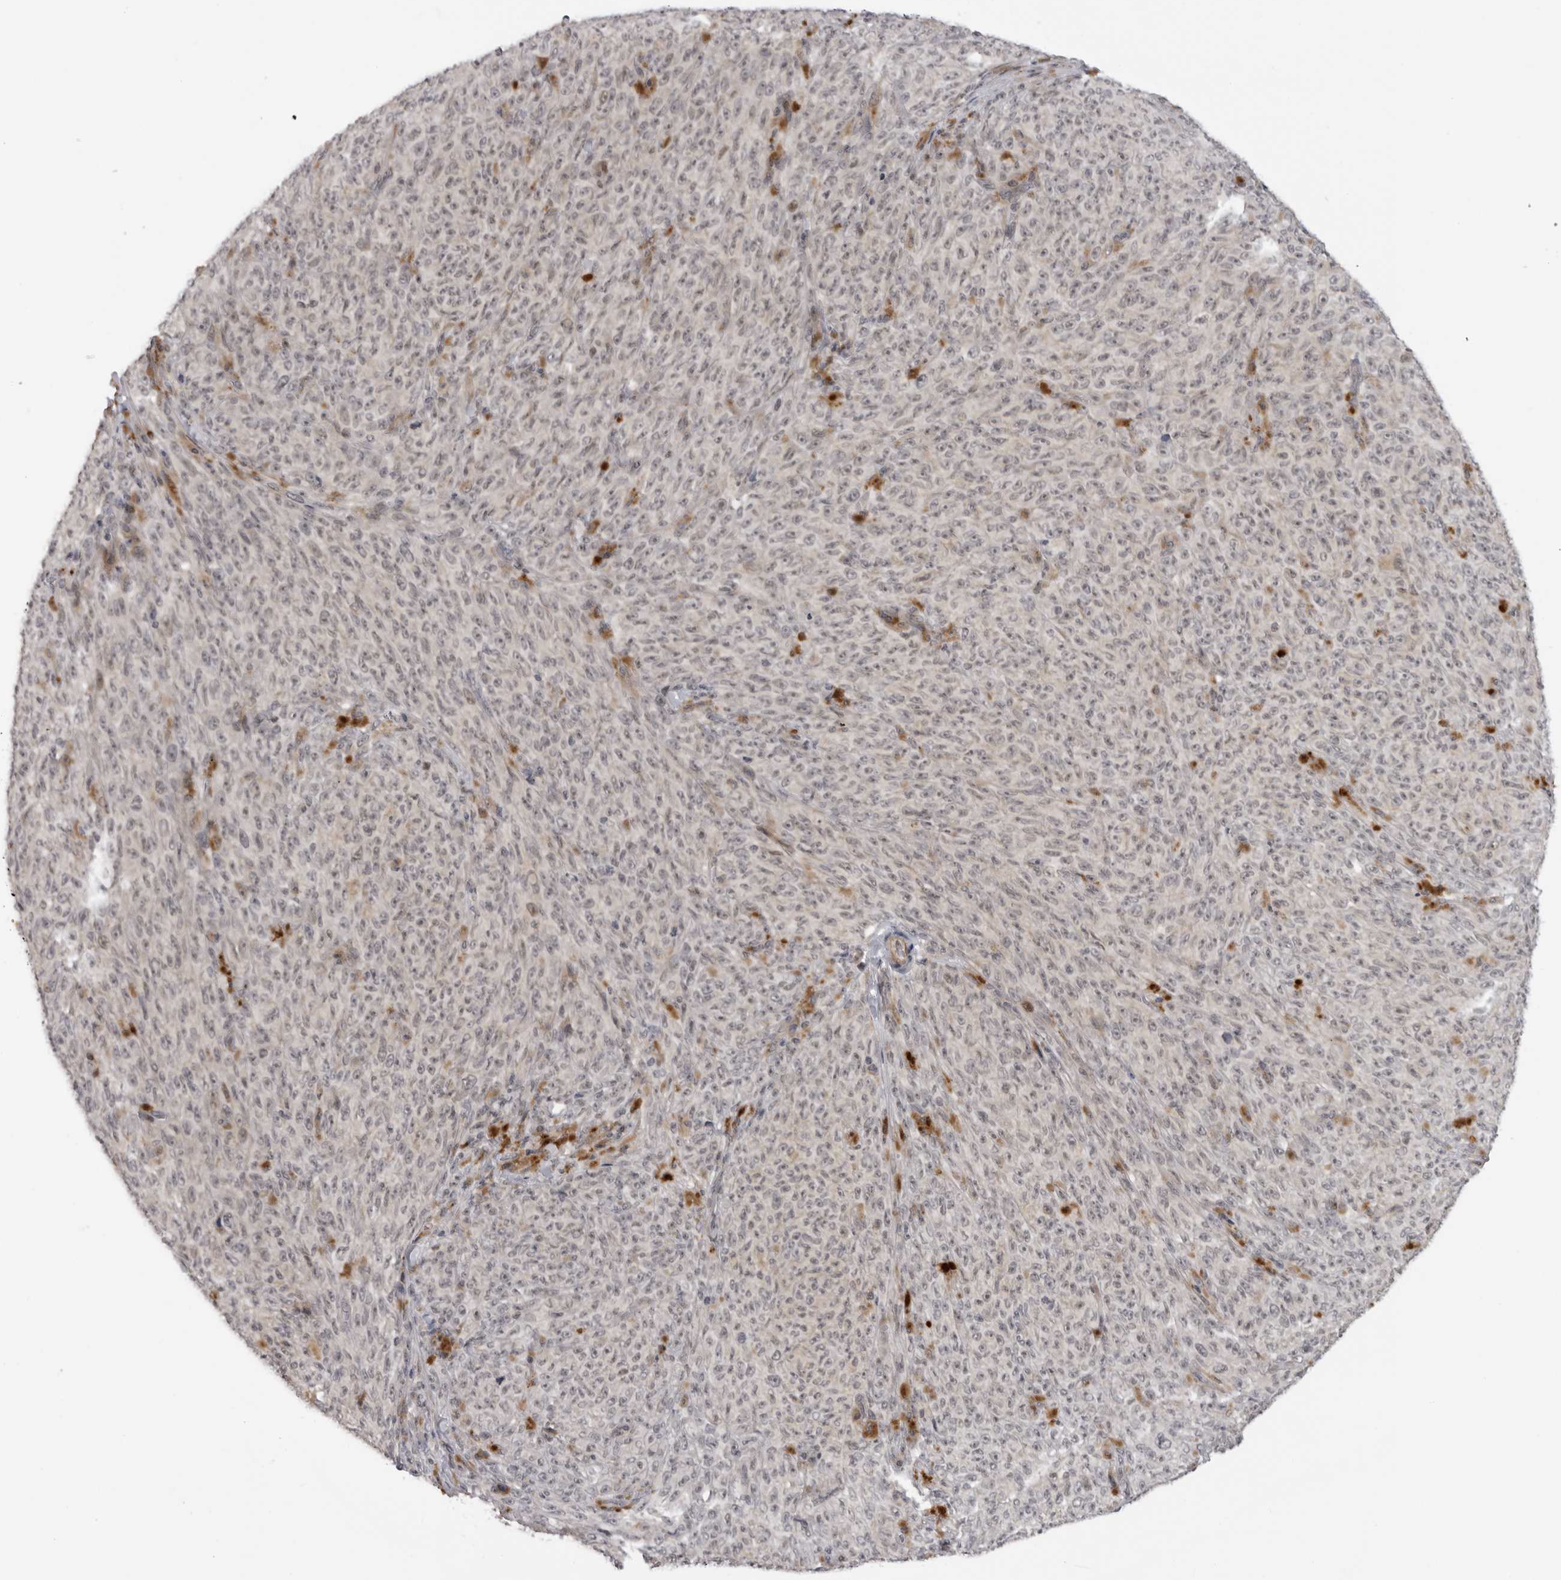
{"staining": {"intensity": "weak", "quantity": ">75%", "location": "nuclear"}, "tissue": "melanoma", "cell_type": "Tumor cells", "image_type": "cancer", "snomed": [{"axis": "morphology", "description": "Malignant melanoma, NOS"}, {"axis": "topography", "description": "Skin"}], "caption": "Protein staining exhibits weak nuclear positivity in approximately >75% of tumor cells in malignant melanoma. (Stains: DAB in brown, nuclei in blue, Microscopy: brightfield microscopy at high magnification).", "gene": "ALPK2", "patient": {"sex": "female", "age": 82}}